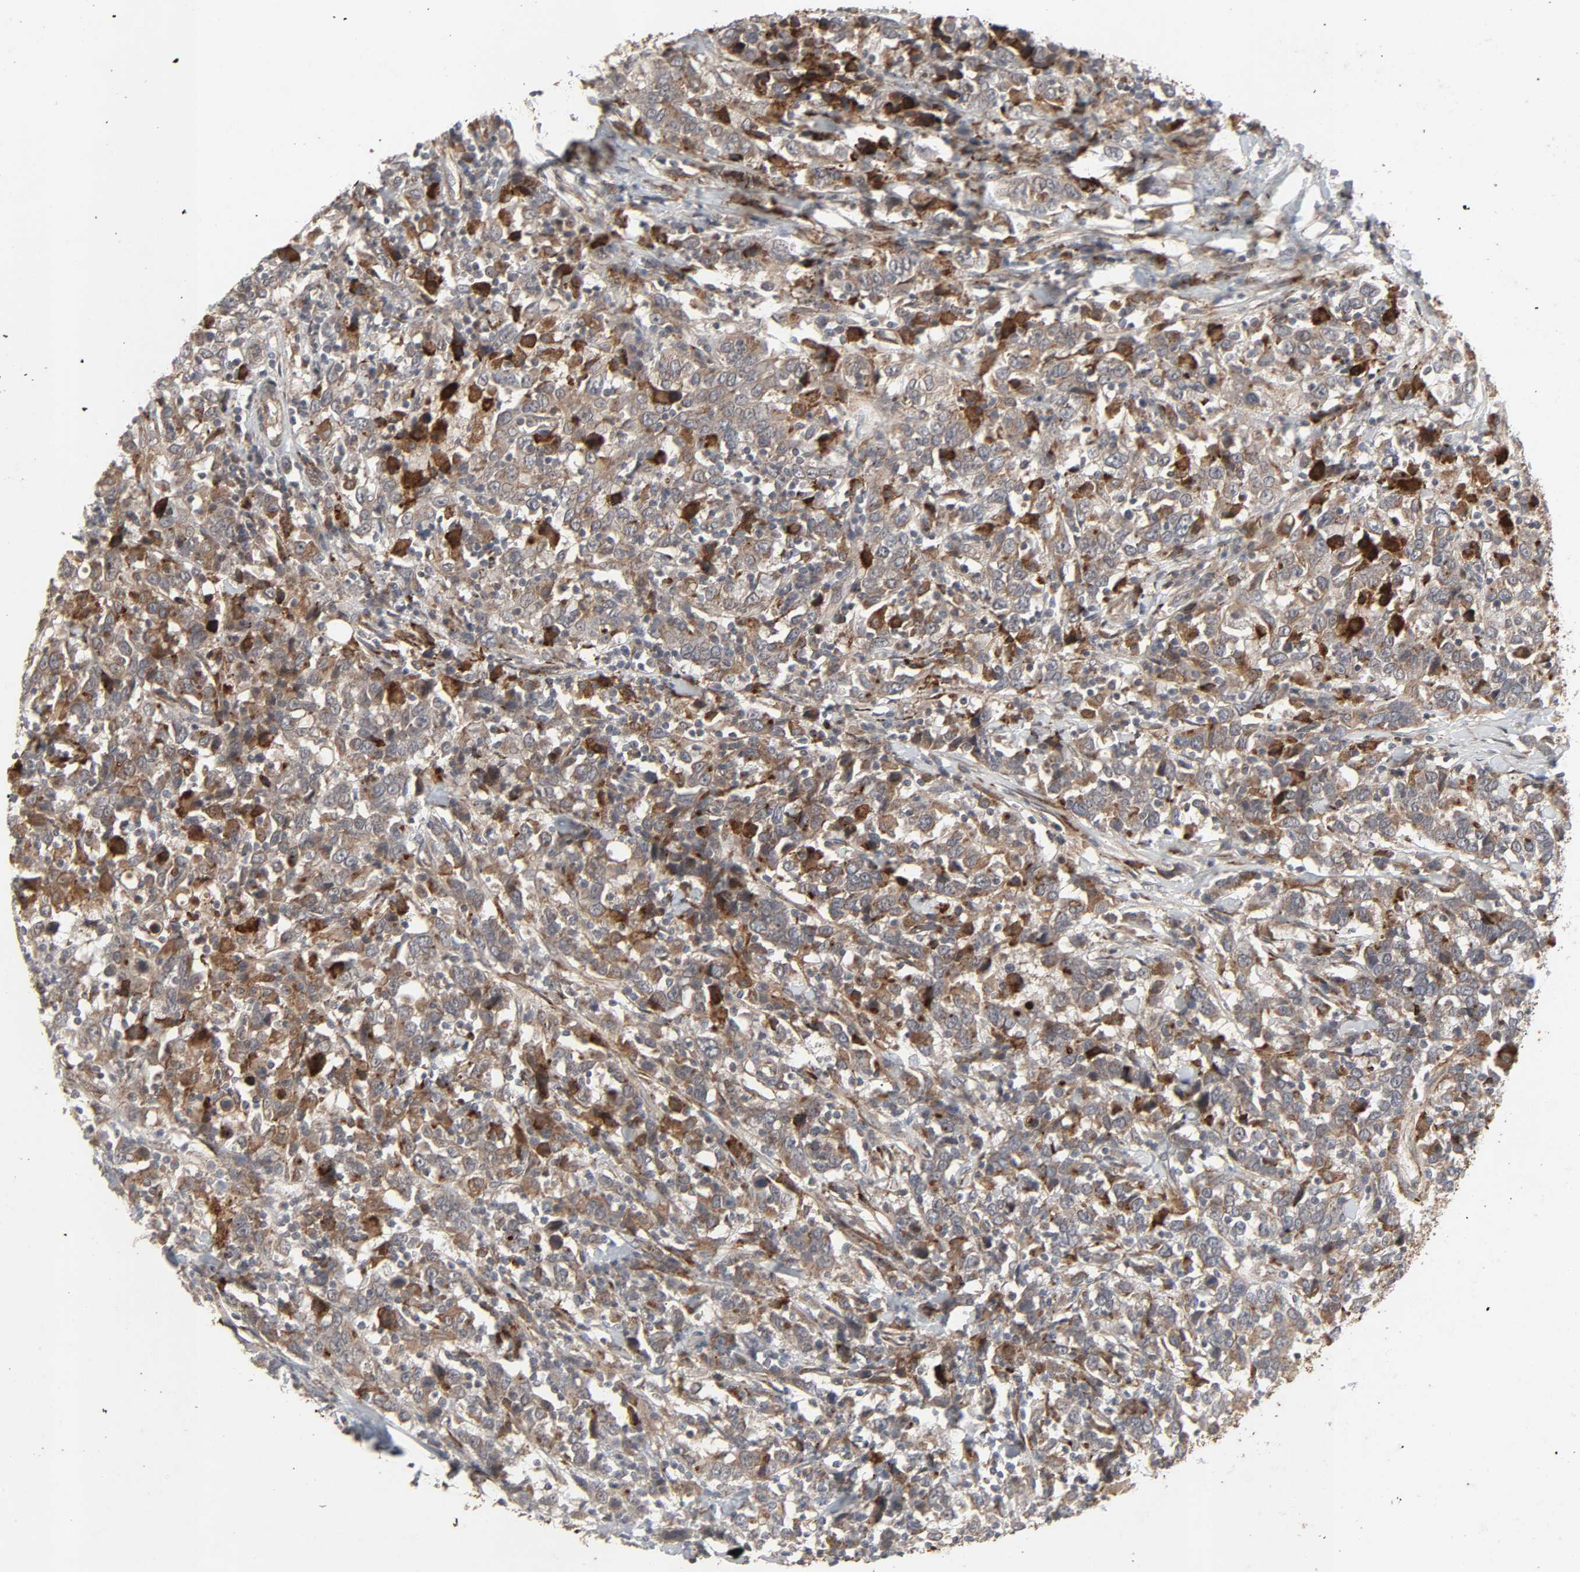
{"staining": {"intensity": "strong", "quantity": ">75%", "location": "cytoplasmic/membranous"}, "tissue": "urothelial cancer", "cell_type": "Tumor cells", "image_type": "cancer", "snomed": [{"axis": "morphology", "description": "Urothelial carcinoma, High grade"}, {"axis": "topography", "description": "Urinary bladder"}], "caption": "Approximately >75% of tumor cells in human urothelial cancer reveal strong cytoplasmic/membranous protein positivity as visualized by brown immunohistochemical staining.", "gene": "ADCY4", "patient": {"sex": "male", "age": 61}}